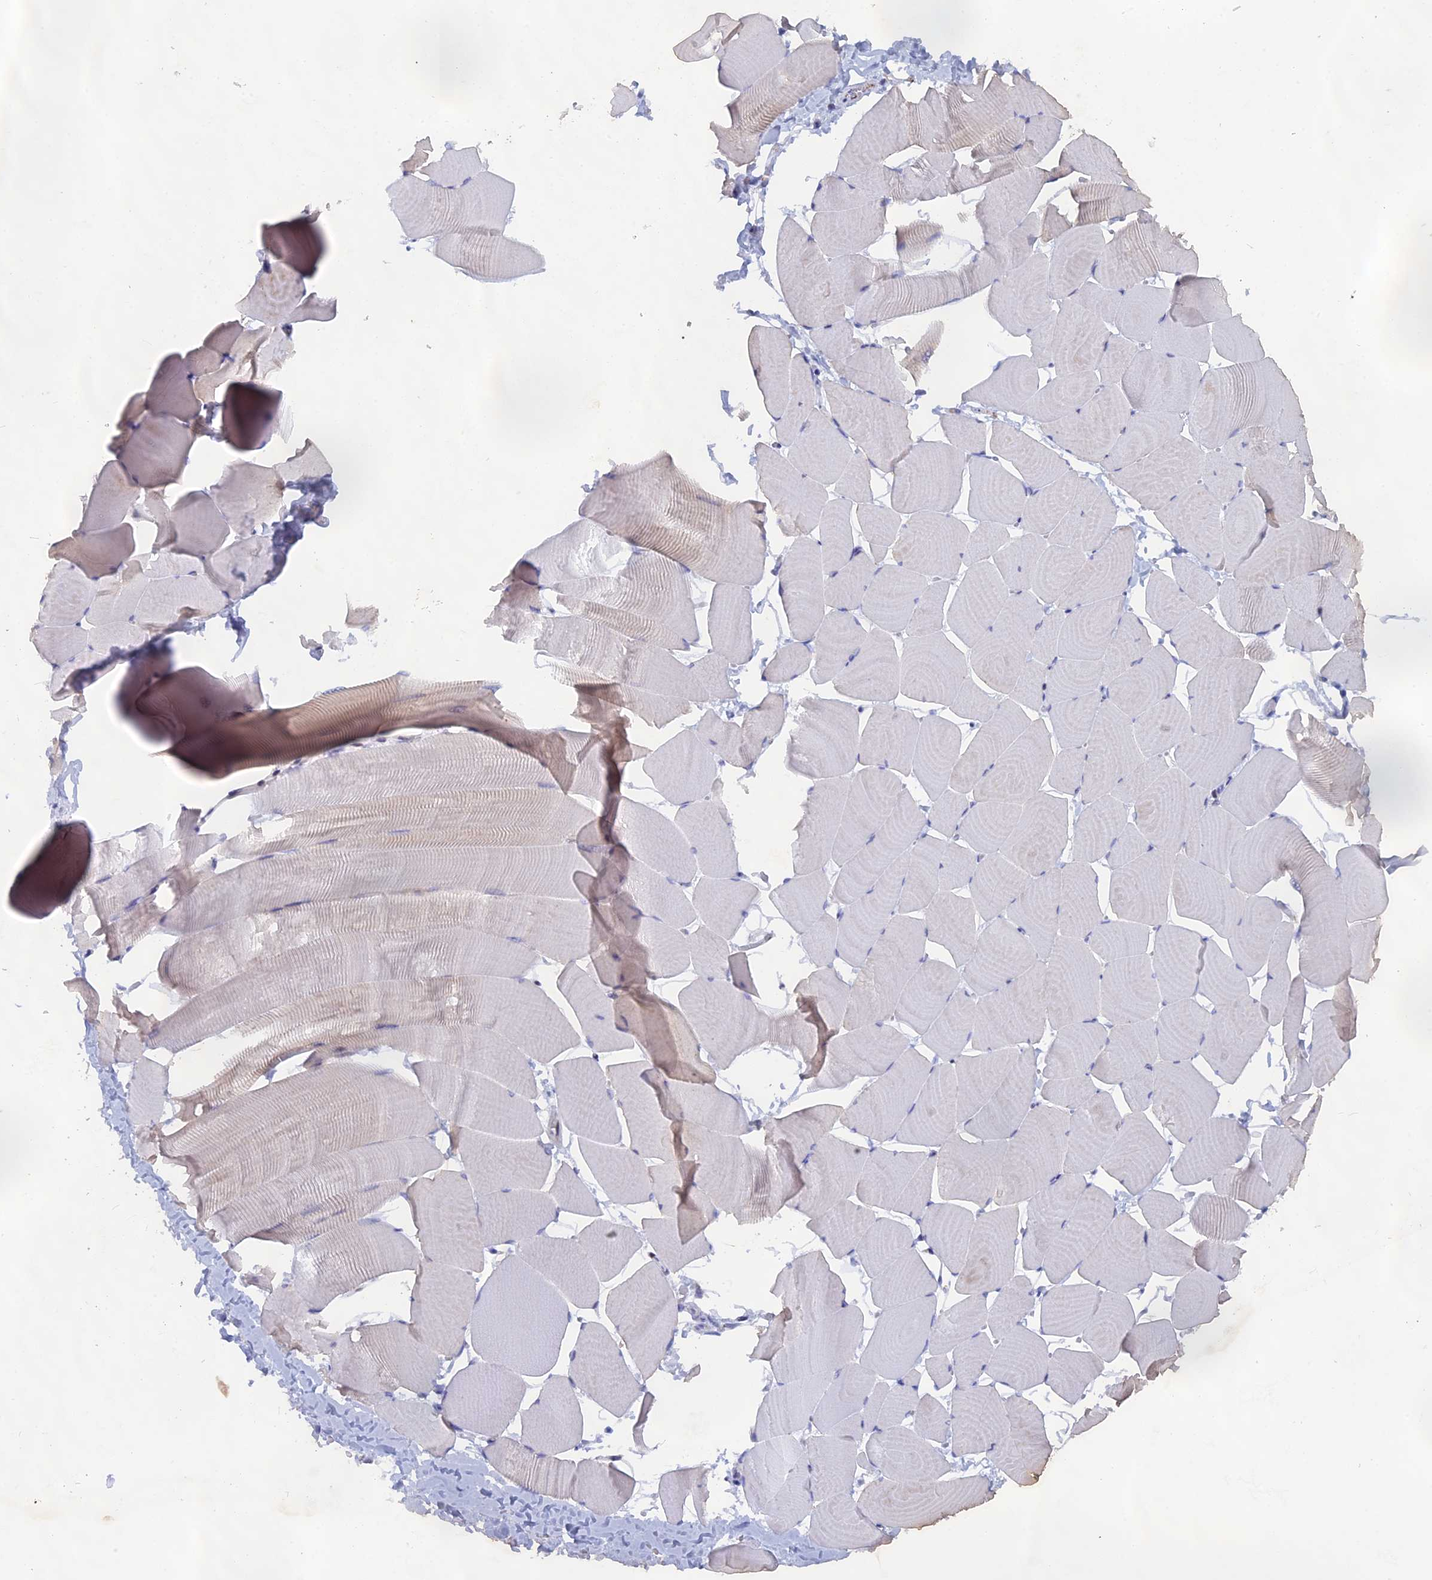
{"staining": {"intensity": "negative", "quantity": "none", "location": "none"}, "tissue": "skeletal muscle", "cell_type": "Myocytes", "image_type": "normal", "snomed": [{"axis": "morphology", "description": "Normal tissue, NOS"}, {"axis": "topography", "description": "Skeletal muscle"}], "caption": "High magnification brightfield microscopy of benign skeletal muscle stained with DAB (brown) and counterstained with hematoxylin (blue): myocytes show no significant staining. (DAB (3,3'-diaminobenzidine) immunohistochemistry with hematoxylin counter stain).", "gene": "ACP7", "patient": {"sex": "male", "age": 25}}